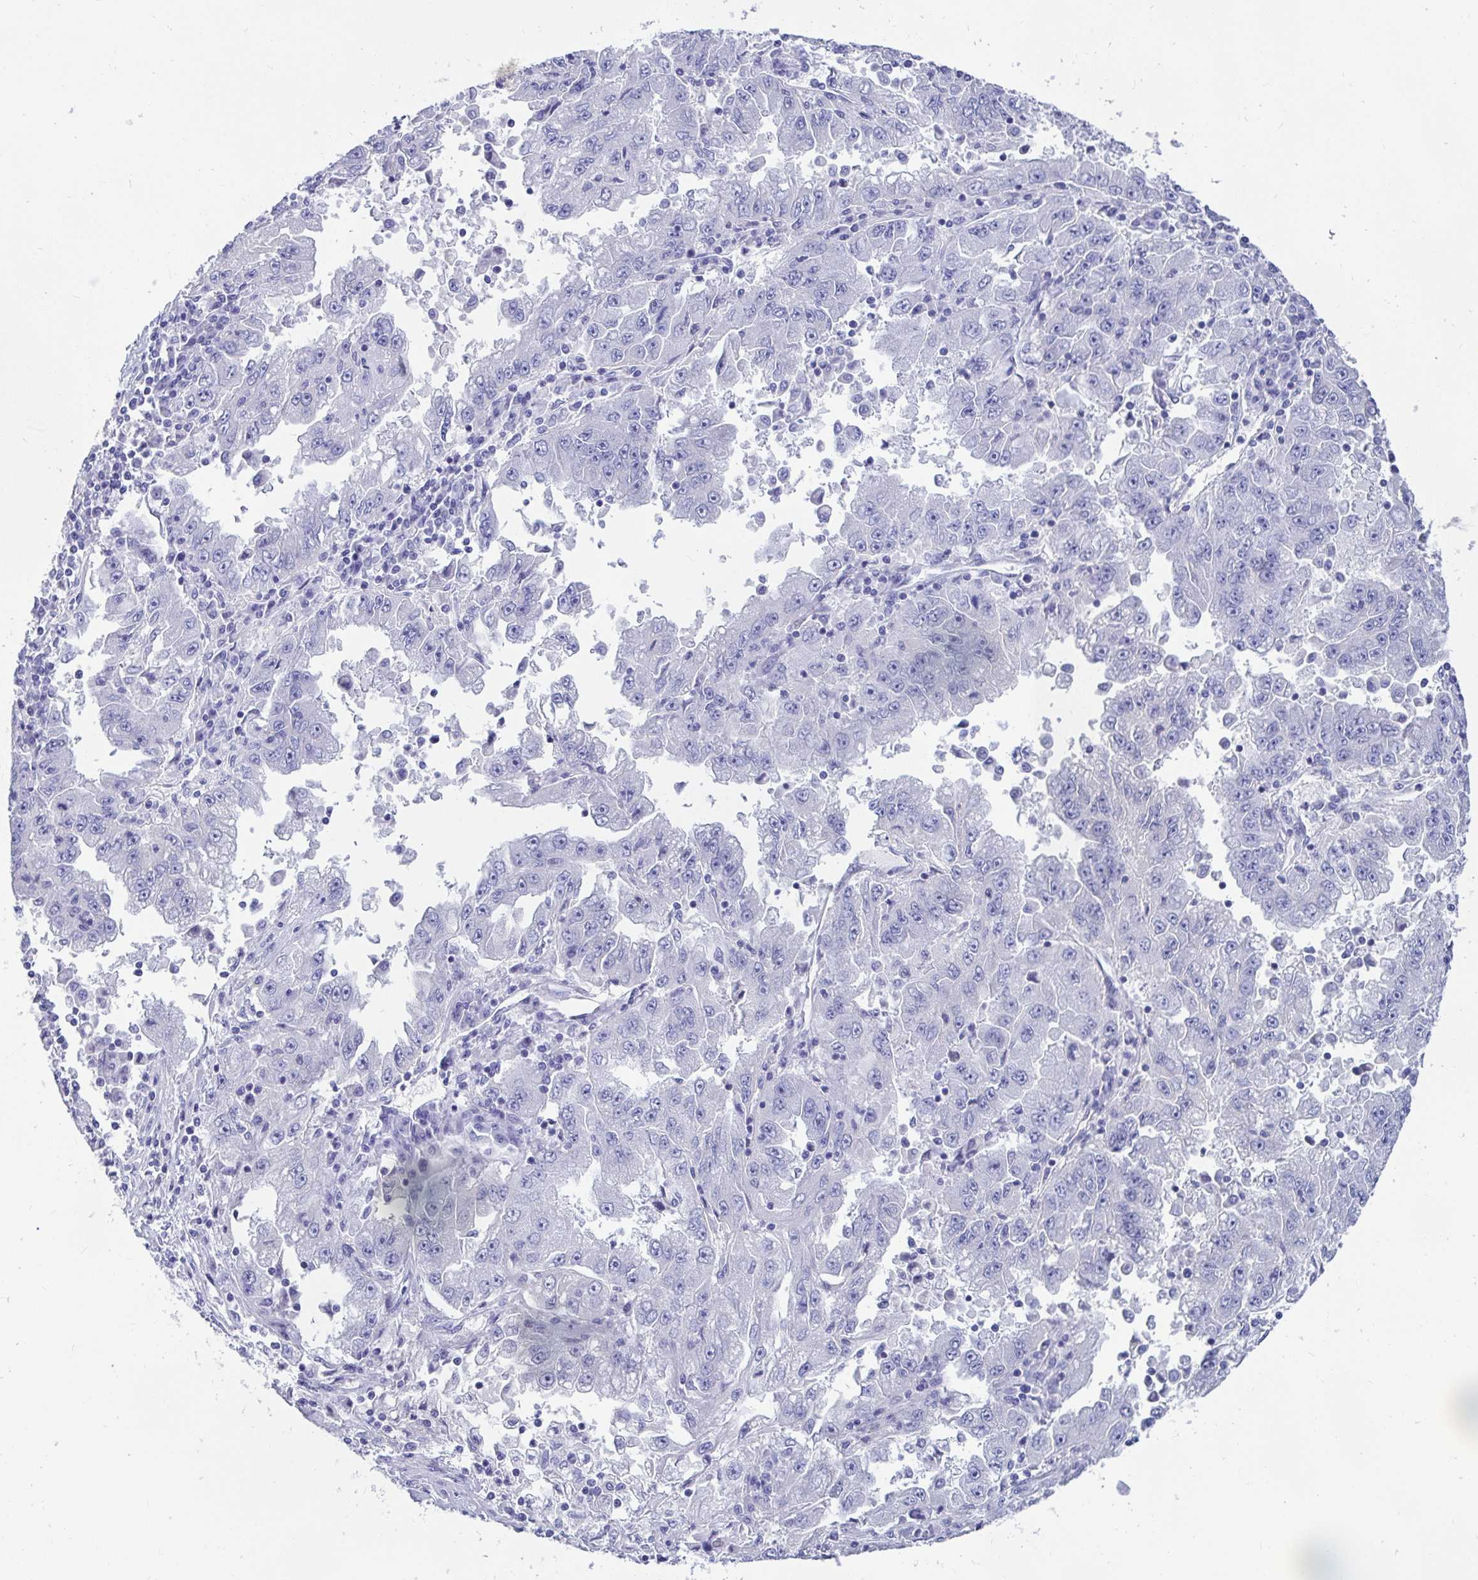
{"staining": {"intensity": "negative", "quantity": "none", "location": "none"}, "tissue": "lung cancer", "cell_type": "Tumor cells", "image_type": "cancer", "snomed": [{"axis": "morphology", "description": "Adenocarcinoma, NOS"}, {"axis": "morphology", "description": "Adenocarcinoma primary or metastatic"}, {"axis": "topography", "description": "Lung"}], "caption": "Lung cancer stained for a protein using immunohistochemistry demonstrates no positivity tumor cells.", "gene": "ZPBP2", "patient": {"sex": "male", "age": 74}}